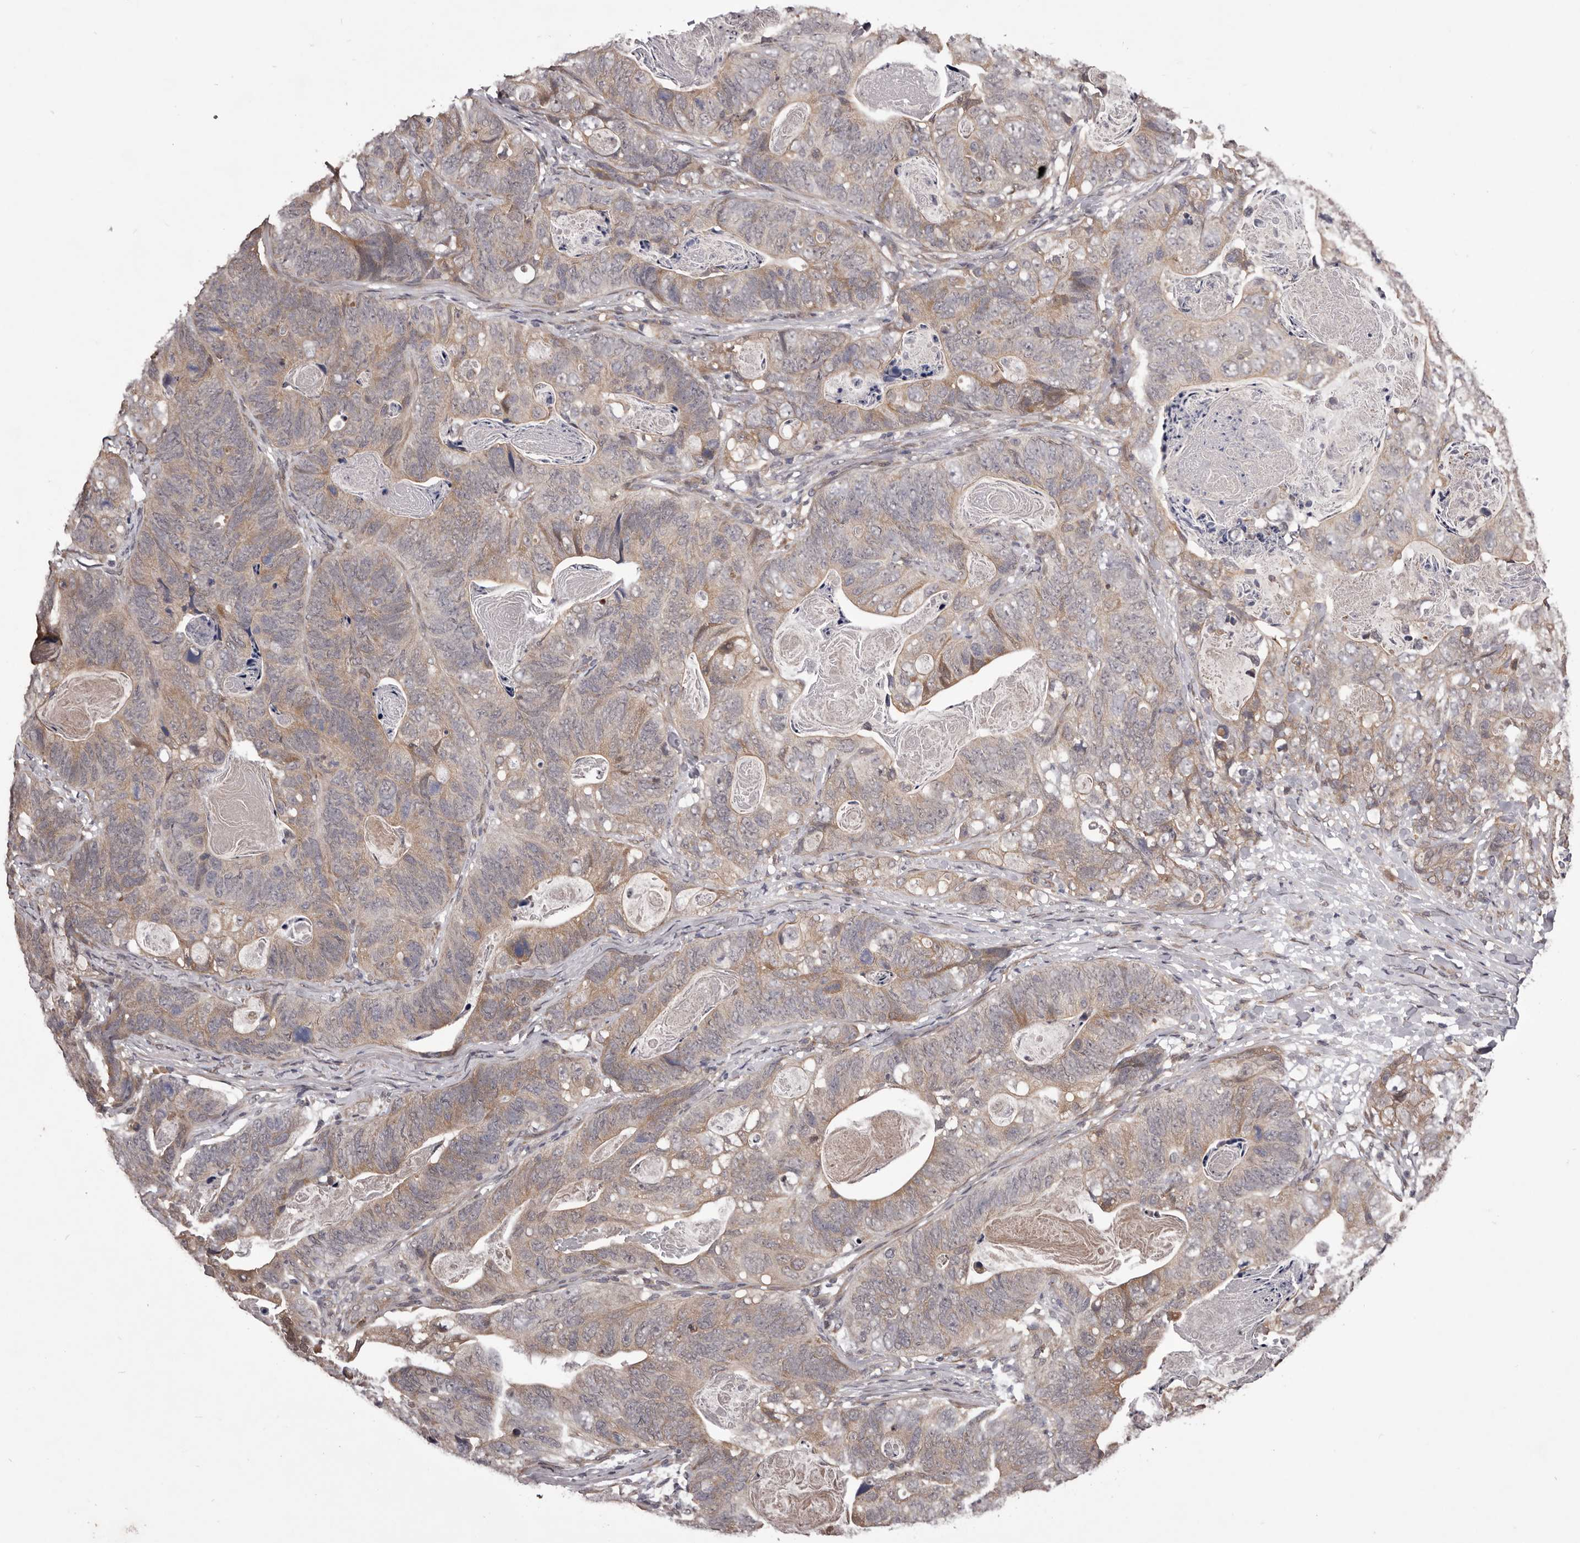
{"staining": {"intensity": "weak", "quantity": "25%-75%", "location": "cytoplasmic/membranous"}, "tissue": "stomach cancer", "cell_type": "Tumor cells", "image_type": "cancer", "snomed": [{"axis": "morphology", "description": "Normal tissue, NOS"}, {"axis": "morphology", "description": "Adenocarcinoma, NOS"}, {"axis": "topography", "description": "Stomach"}], "caption": "IHC image of neoplastic tissue: stomach cancer (adenocarcinoma) stained using immunohistochemistry reveals low levels of weak protein expression localized specifically in the cytoplasmic/membranous of tumor cells, appearing as a cytoplasmic/membranous brown color.", "gene": "CELF3", "patient": {"sex": "female", "age": 89}}